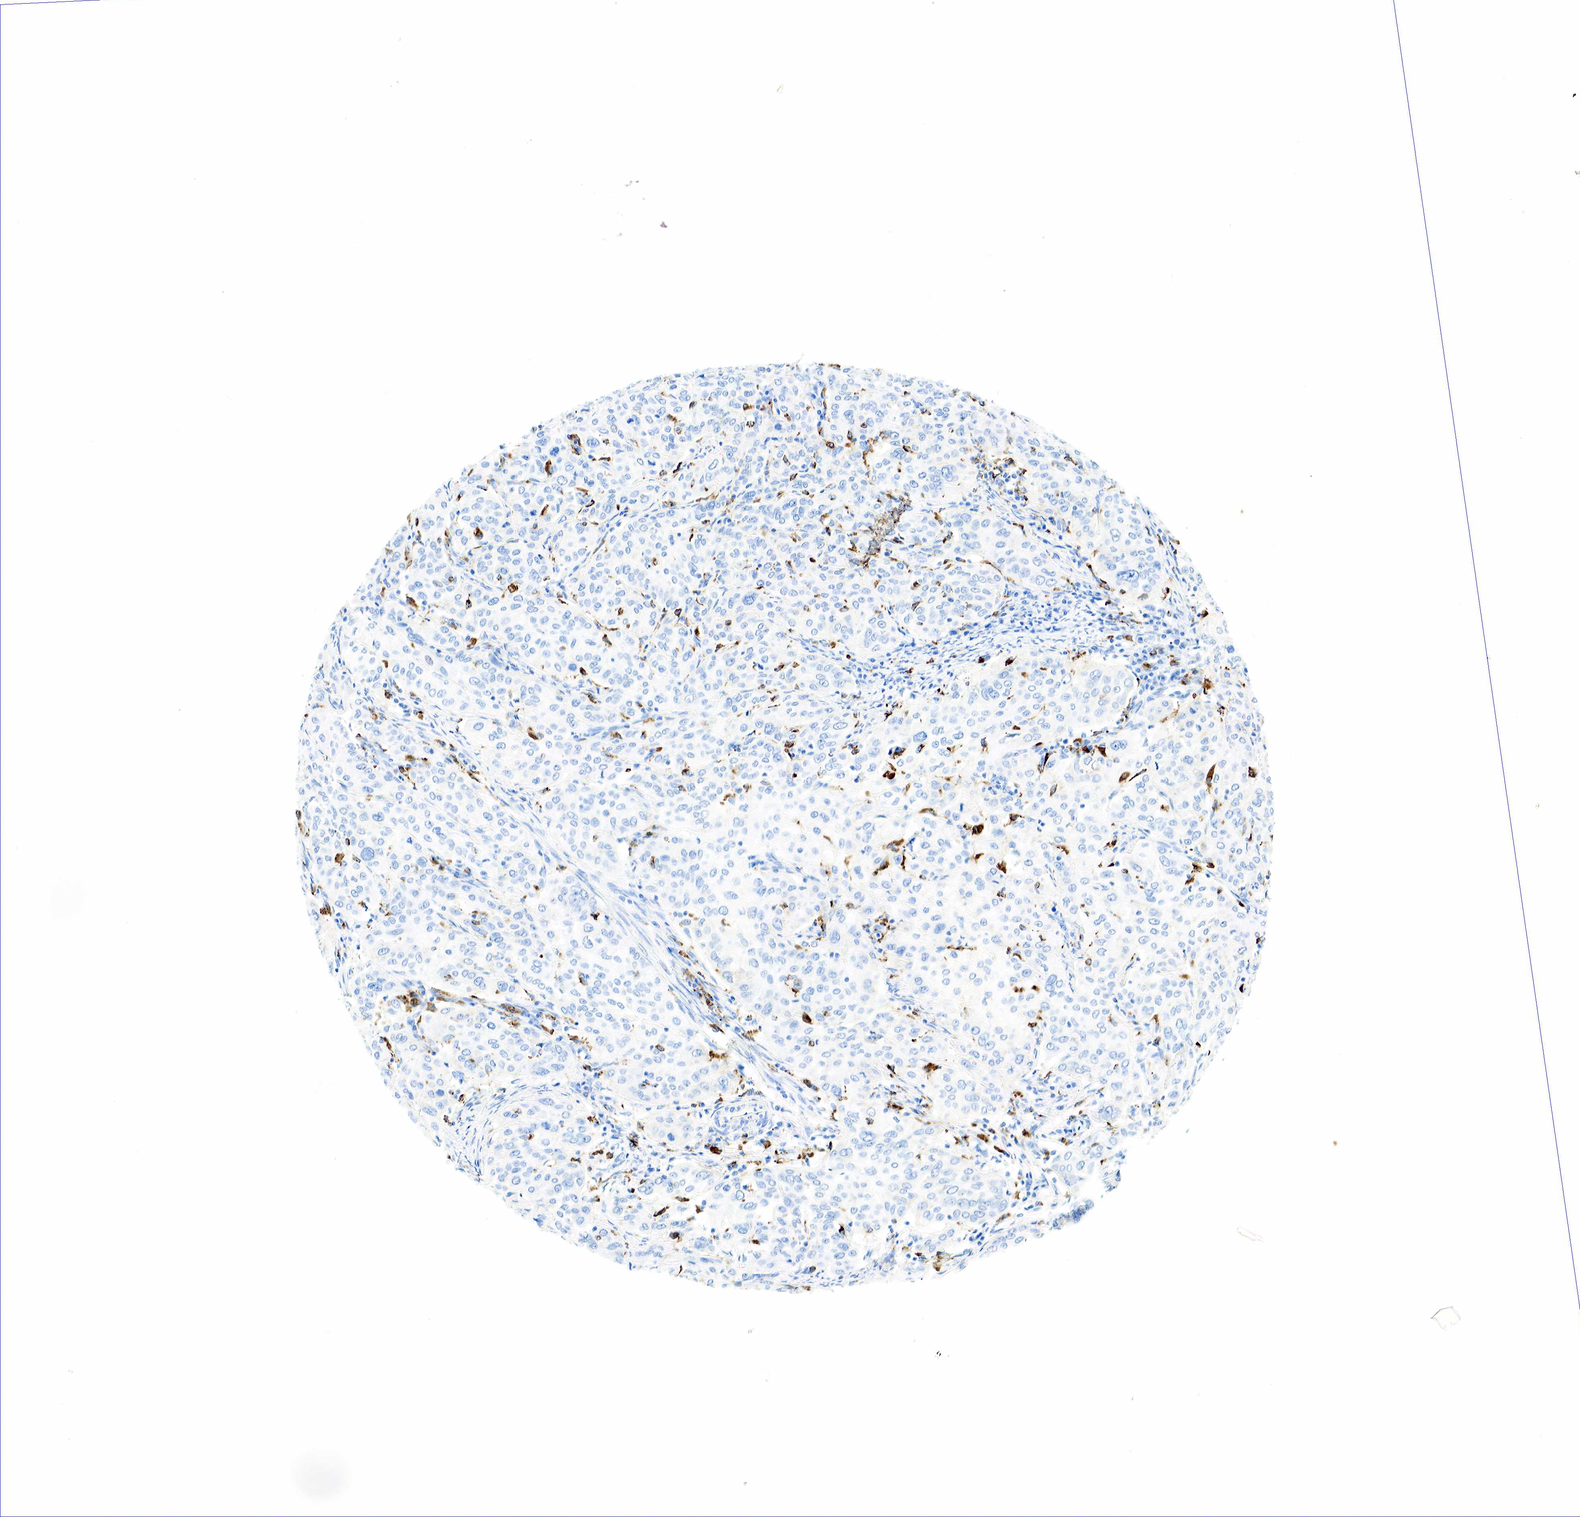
{"staining": {"intensity": "negative", "quantity": "none", "location": "none"}, "tissue": "cervical cancer", "cell_type": "Tumor cells", "image_type": "cancer", "snomed": [{"axis": "morphology", "description": "Squamous cell carcinoma, NOS"}, {"axis": "topography", "description": "Cervix"}], "caption": "The immunohistochemistry (IHC) histopathology image has no significant positivity in tumor cells of cervical squamous cell carcinoma tissue.", "gene": "CD68", "patient": {"sex": "female", "age": 38}}